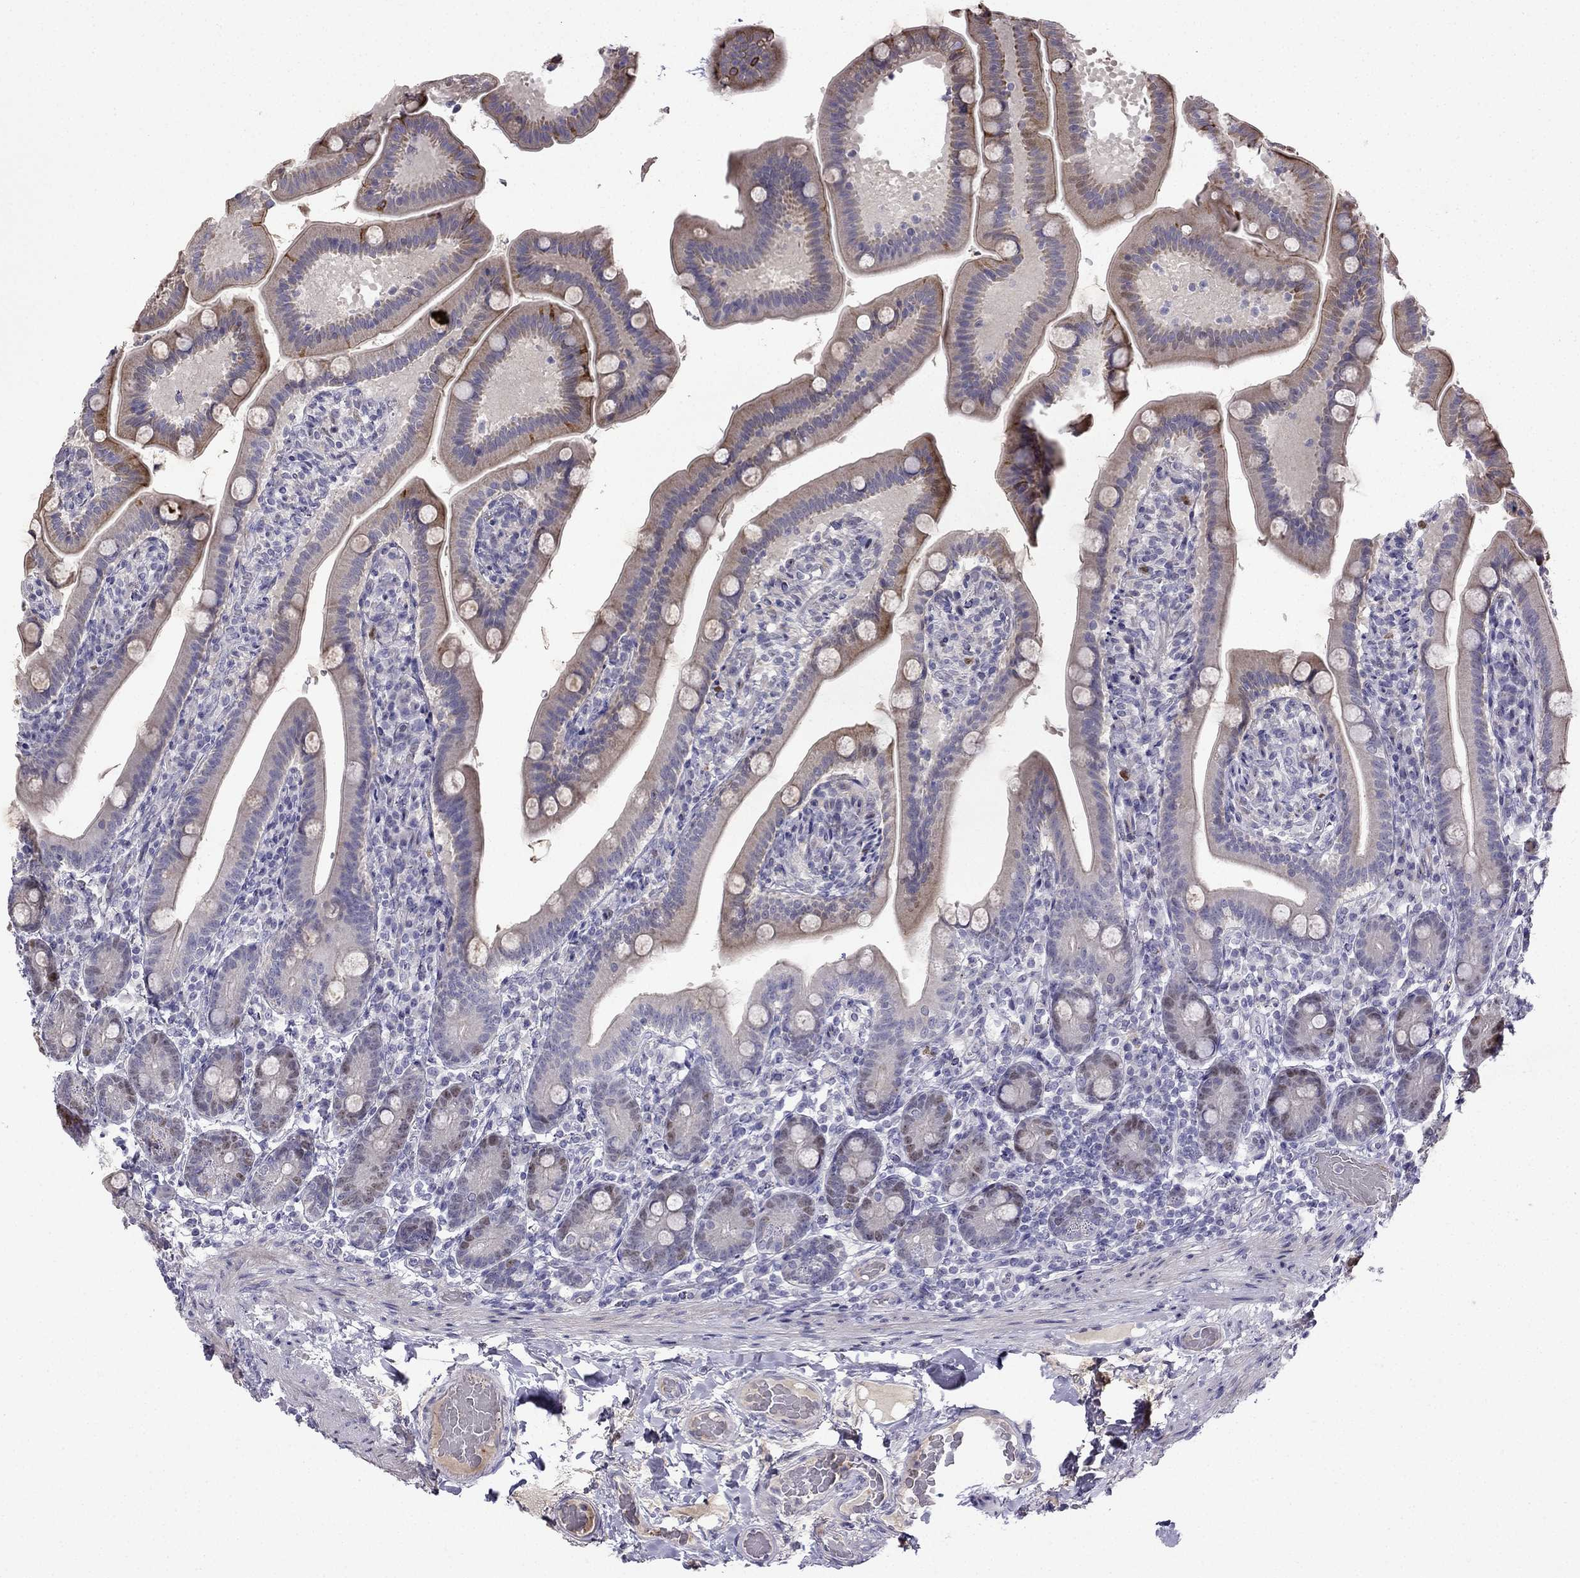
{"staining": {"intensity": "strong", "quantity": "<25%", "location": "cytoplasmic/membranous"}, "tissue": "small intestine", "cell_type": "Glandular cells", "image_type": "normal", "snomed": [{"axis": "morphology", "description": "Normal tissue, NOS"}, {"axis": "topography", "description": "Small intestine"}], "caption": "The histopathology image exhibits immunohistochemical staining of unremarkable small intestine. There is strong cytoplasmic/membranous expression is identified in approximately <25% of glandular cells. (IHC, brightfield microscopy, high magnification).", "gene": "UHRF1", "patient": {"sex": "male", "age": 66}}